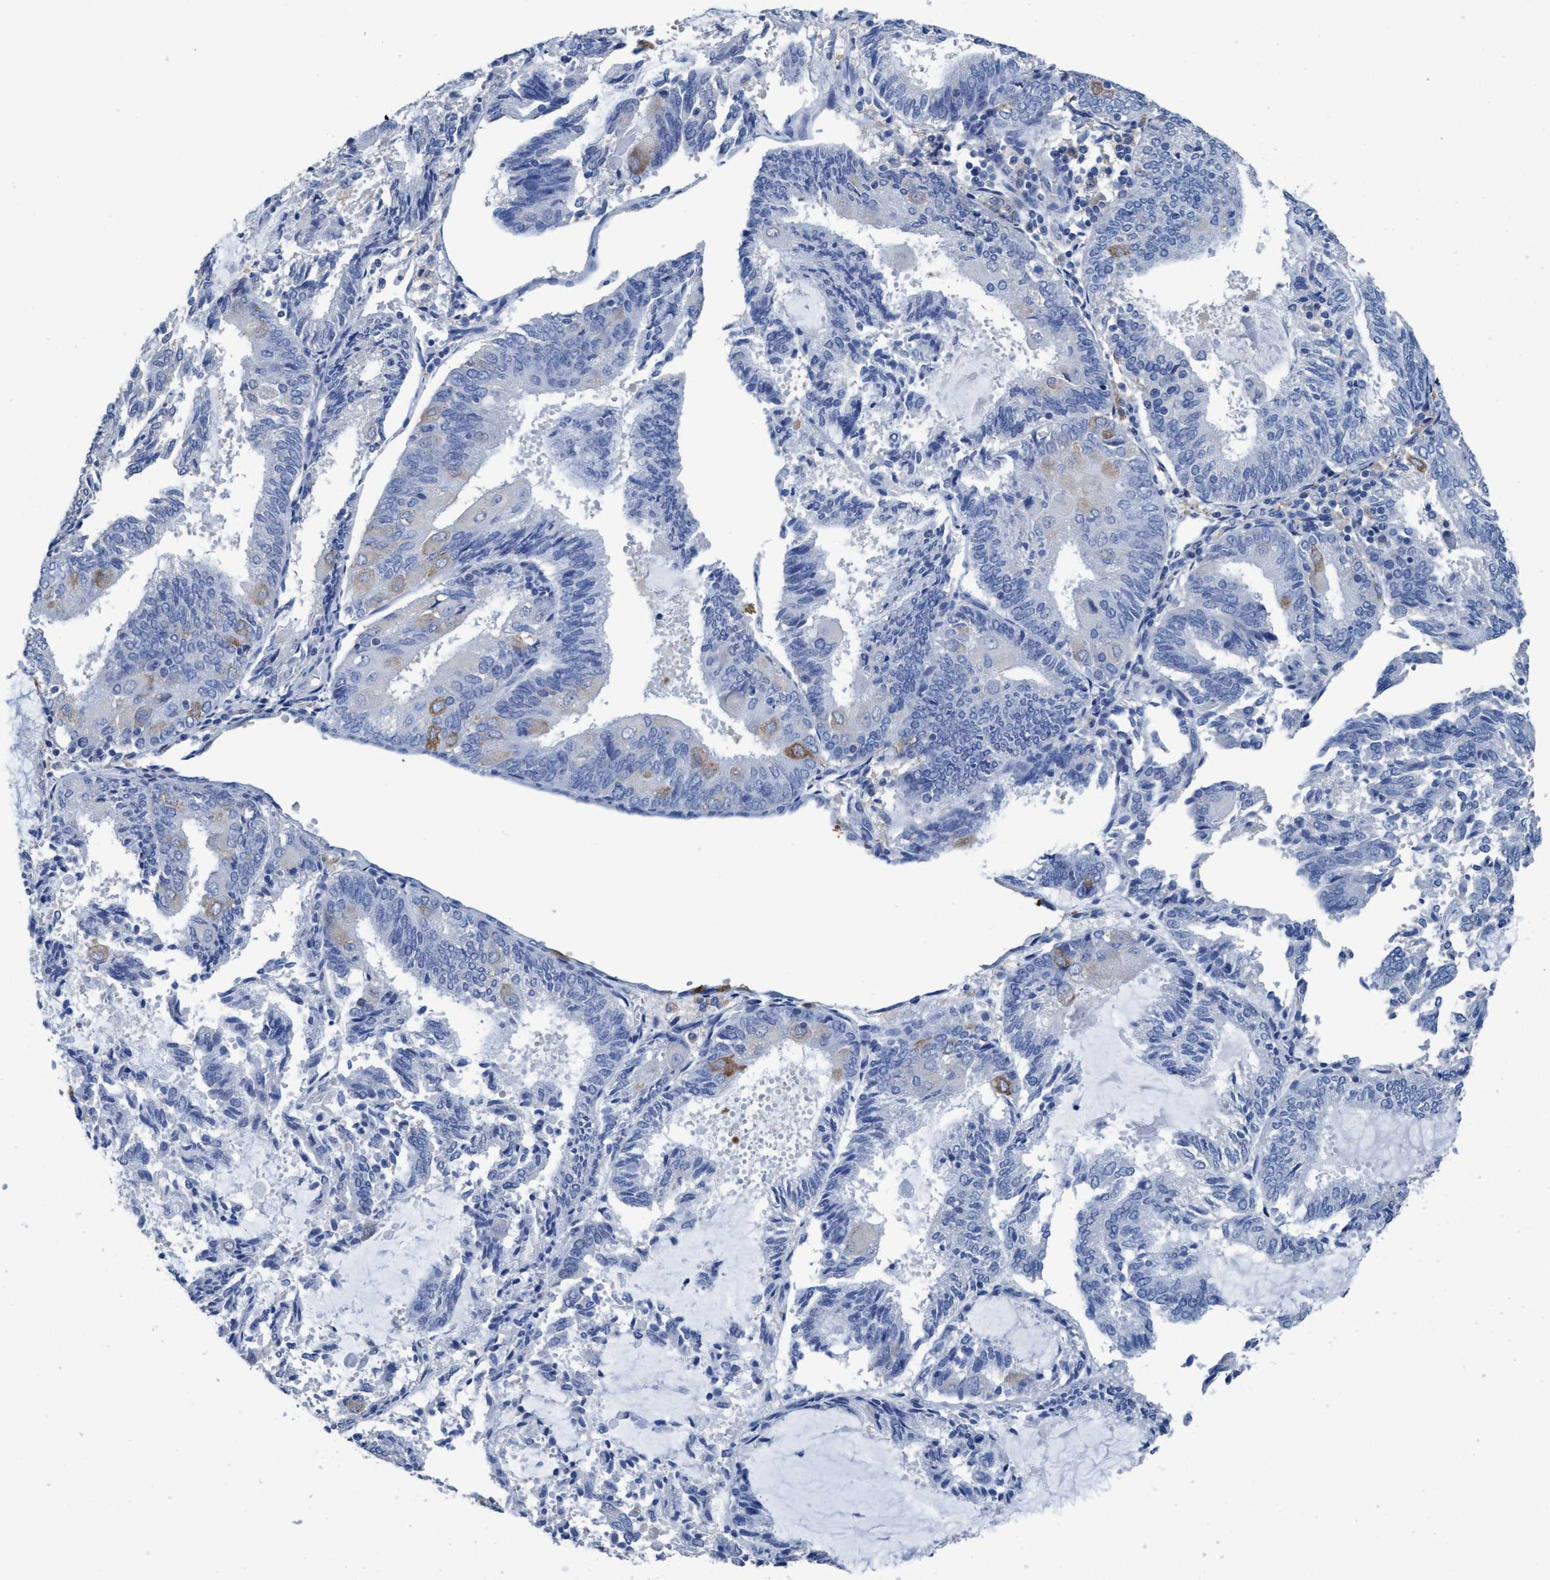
{"staining": {"intensity": "moderate", "quantity": "<25%", "location": "cytoplasmic/membranous"}, "tissue": "endometrial cancer", "cell_type": "Tumor cells", "image_type": "cancer", "snomed": [{"axis": "morphology", "description": "Adenocarcinoma, NOS"}, {"axis": "topography", "description": "Endometrium"}], "caption": "High-power microscopy captured an immunohistochemistry micrograph of endometrial cancer, revealing moderate cytoplasmic/membranous positivity in about <25% of tumor cells. Using DAB (brown) and hematoxylin (blue) stains, captured at high magnification using brightfield microscopy.", "gene": "DNAI1", "patient": {"sex": "female", "age": 81}}